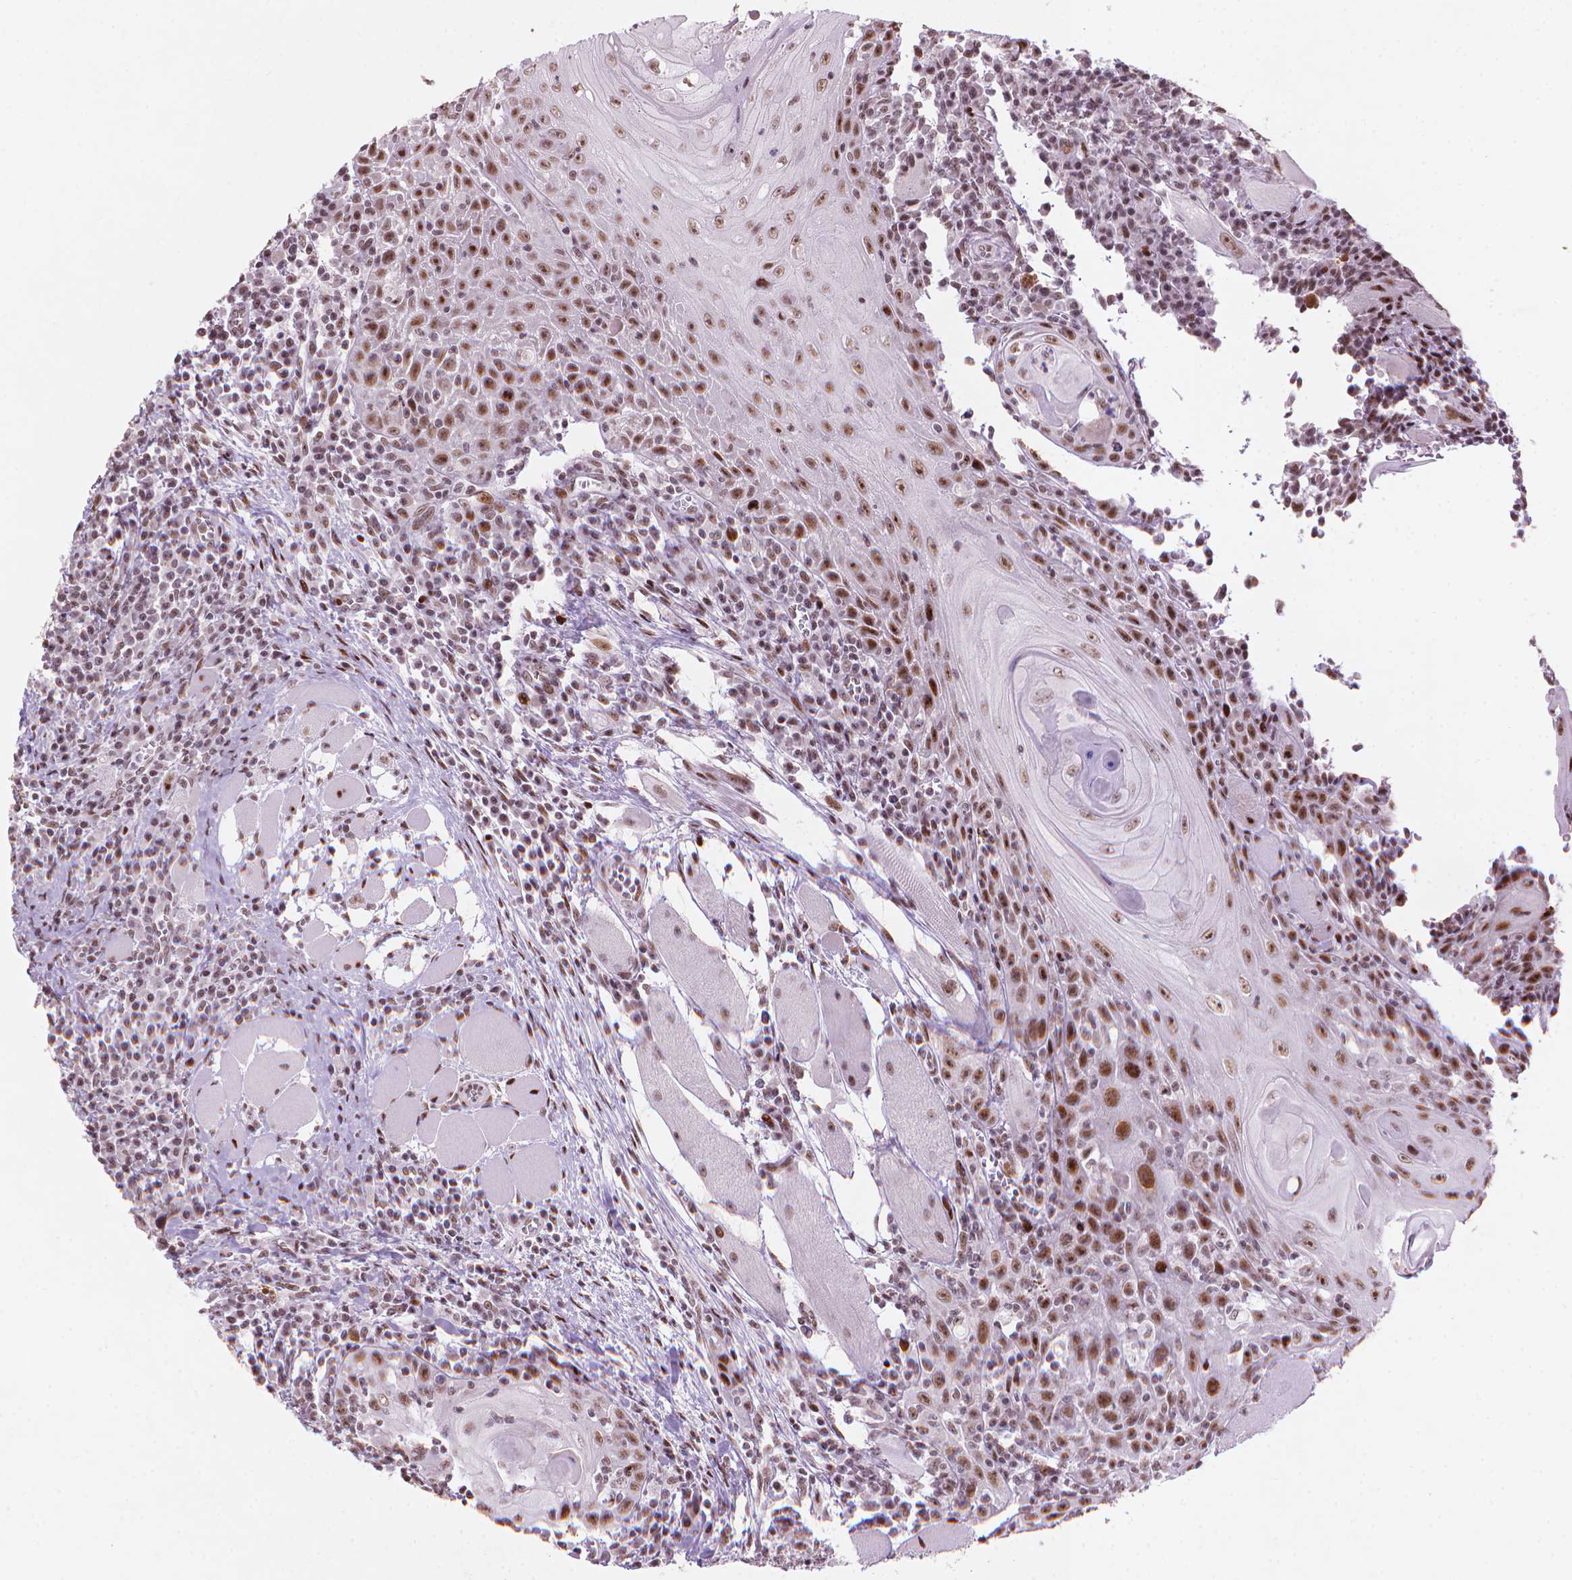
{"staining": {"intensity": "moderate", "quantity": ">75%", "location": "nuclear"}, "tissue": "head and neck cancer", "cell_type": "Tumor cells", "image_type": "cancer", "snomed": [{"axis": "morphology", "description": "Normal tissue, NOS"}, {"axis": "morphology", "description": "Squamous cell carcinoma, NOS"}, {"axis": "topography", "description": "Oral tissue"}, {"axis": "topography", "description": "Head-Neck"}], "caption": "Head and neck cancer stained with a protein marker shows moderate staining in tumor cells.", "gene": "HES7", "patient": {"sex": "male", "age": 52}}